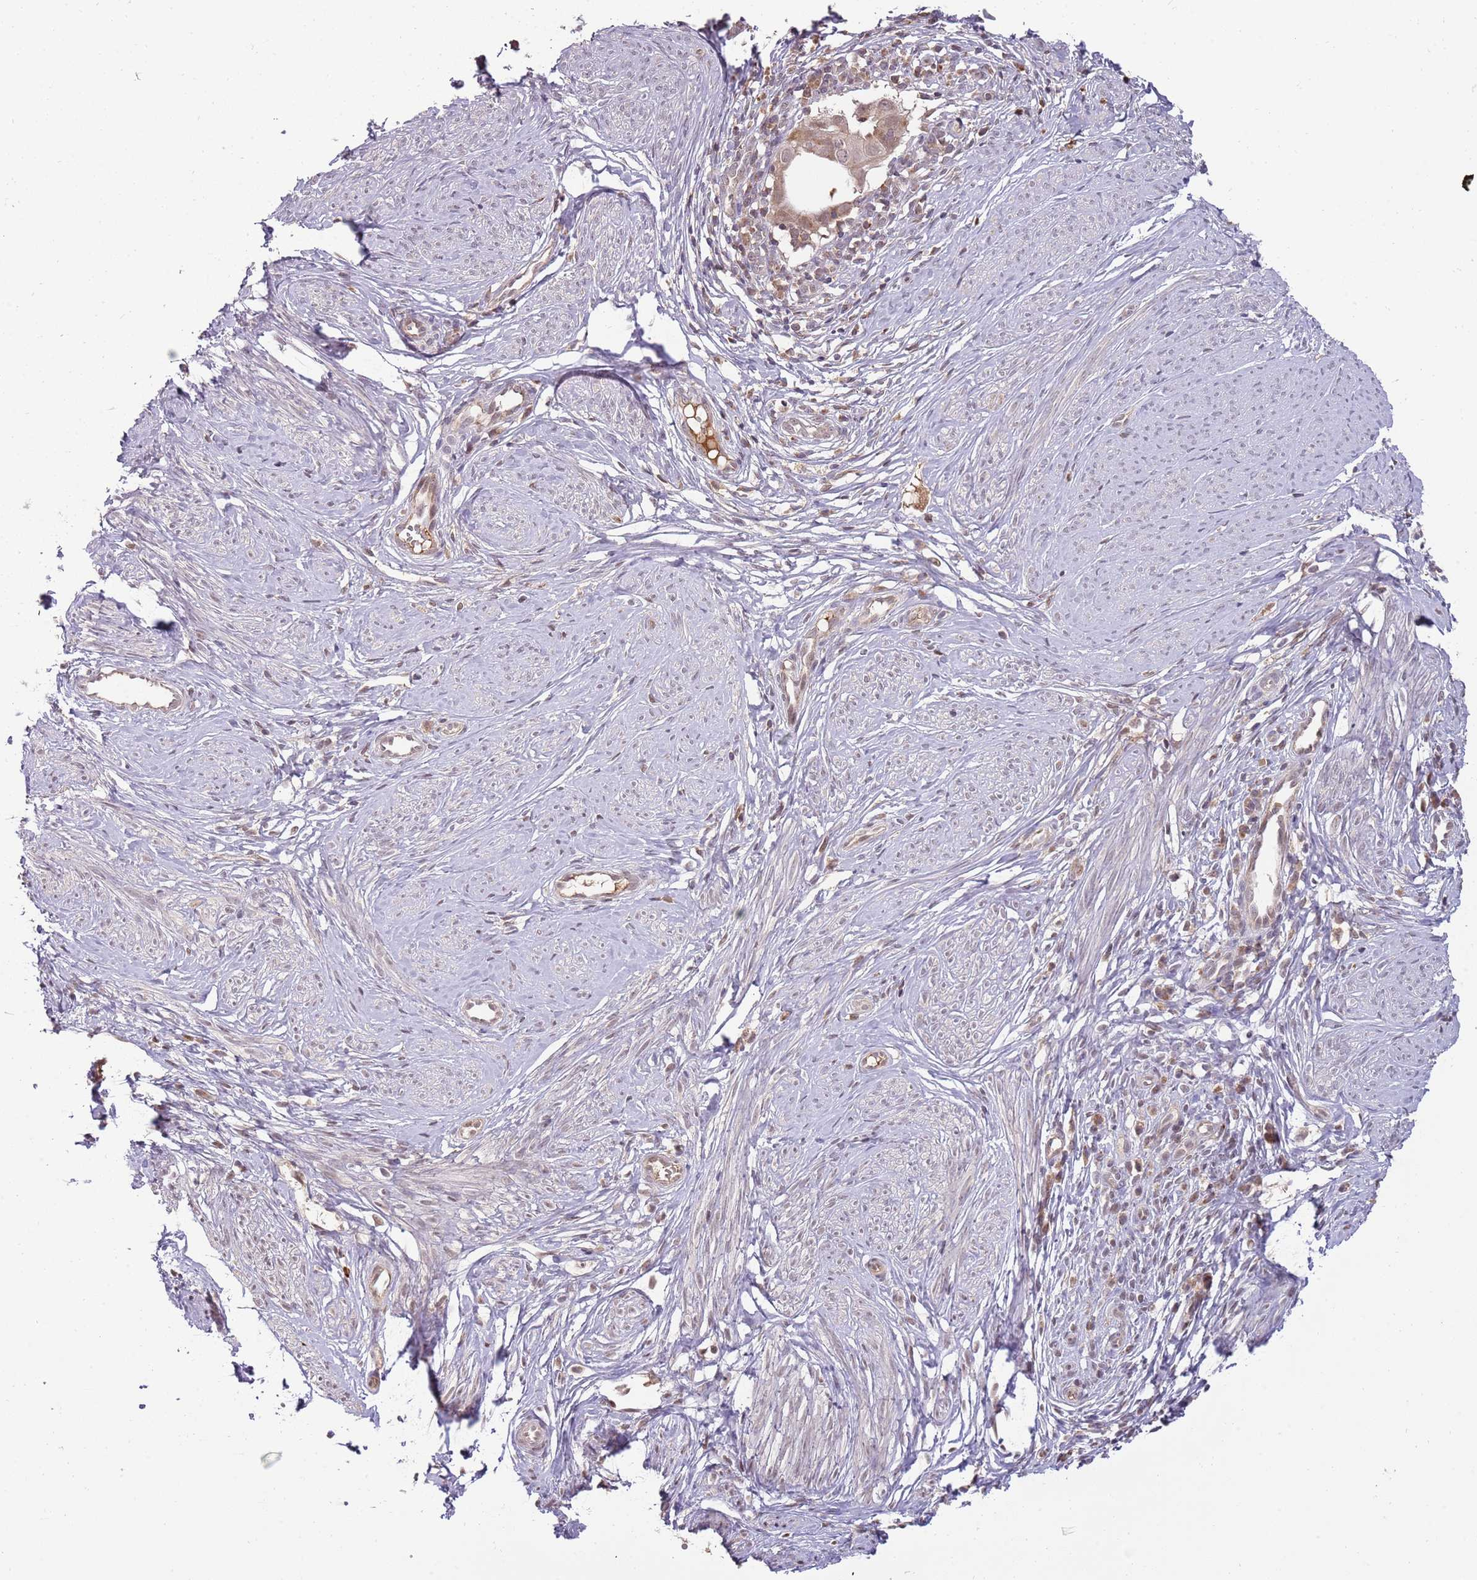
{"staining": {"intensity": "weak", "quantity": "25%-75%", "location": "cytoplasmic/membranous,nuclear"}, "tissue": "cervical cancer", "cell_type": "Tumor cells", "image_type": "cancer", "snomed": [{"axis": "morphology", "description": "Adenocarcinoma, NOS"}, {"axis": "topography", "description": "Cervix"}], "caption": "Cervical cancer (adenocarcinoma) stained with DAB immunohistochemistry demonstrates low levels of weak cytoplasmic/membranous and nuclear positivity in about 25%-75% of tumor cells. Nuclei are stained in blue.", "gene": "NBPF6", "patient": {"sex": "female", "age": 36}}